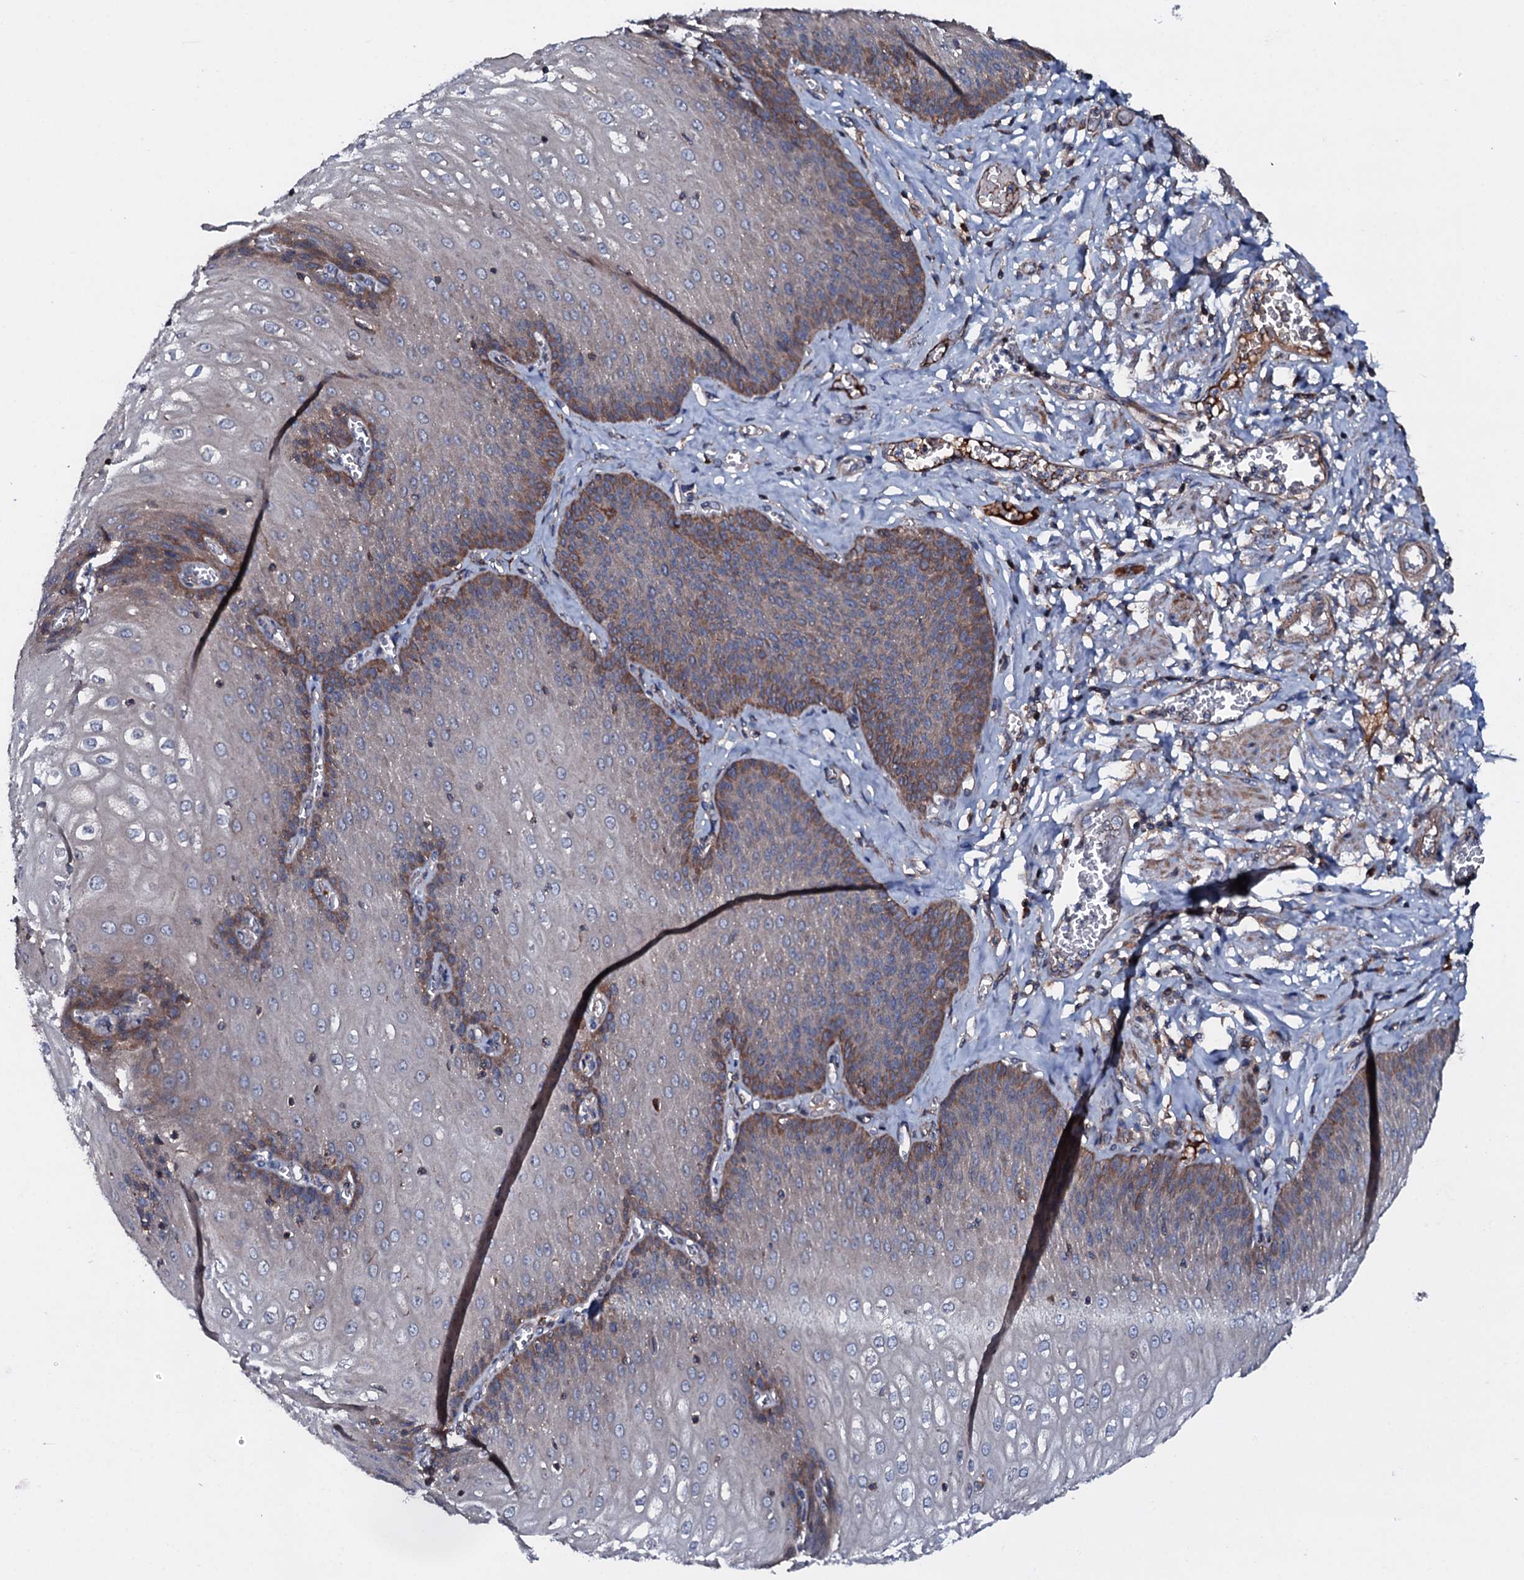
{"staining": {"intensity": "moderate", "quantity": "25%-75%", "location": "cytoplasmic/membranous"}, "tissue": "esophagus", "cell_type": "Squamous epithelial cells", "image_type": "normal", "snomed": [{"axis": "morphology", "description": "Normal tissue, NOS"}, {"axis": "topography", "description": "Esophagus"}], "caption": "Protein analysis of benign esophagus exhibits moderate cytoplasmic/membranous positivity in approximately 25%-75% of squamous epithelial cells. (Stains: DAB in brown, nuclei in blue, Microscopy: brightfield microscopy at high magnification).", "gene": "NEK1", "patient": {"sex": "male", "age": 60}}